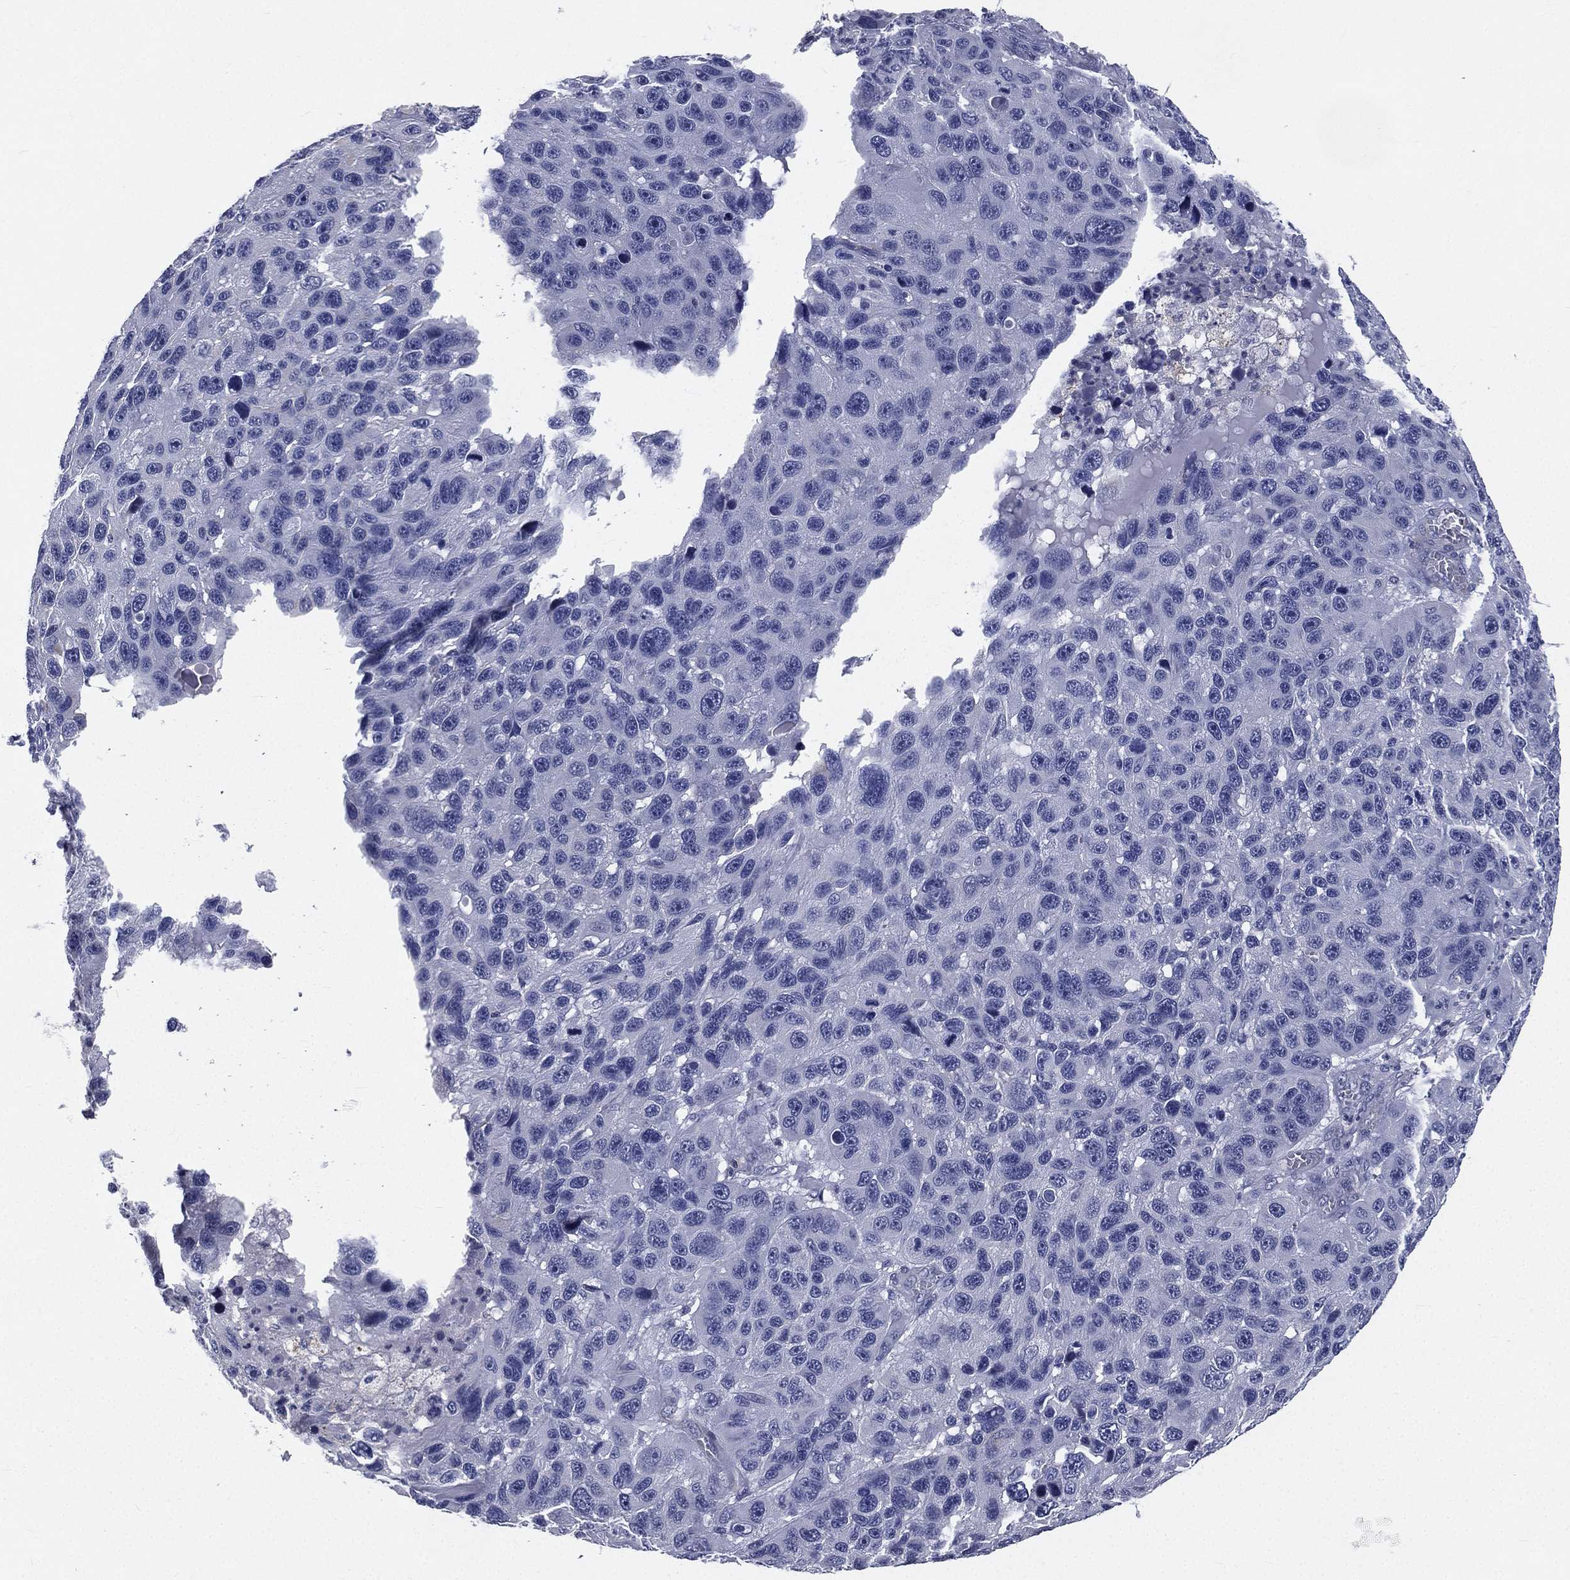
{"staining": {"intensity": "negative", "quantity": "none", "location": "none"}, "tissue": "melanoma", "cell_type": "Tumor cells", "image_type": "cancer", "snomed": [{"axis": "morphology", "description": "Malignant melanoma, NOS"}, {"axis": "topography", "description": "Skin"}], "caption": "IHC of melanoma reveals no staining in tumor cells.", "gene": "IFT27", "patient": {"sex": "male", "age": 53}}